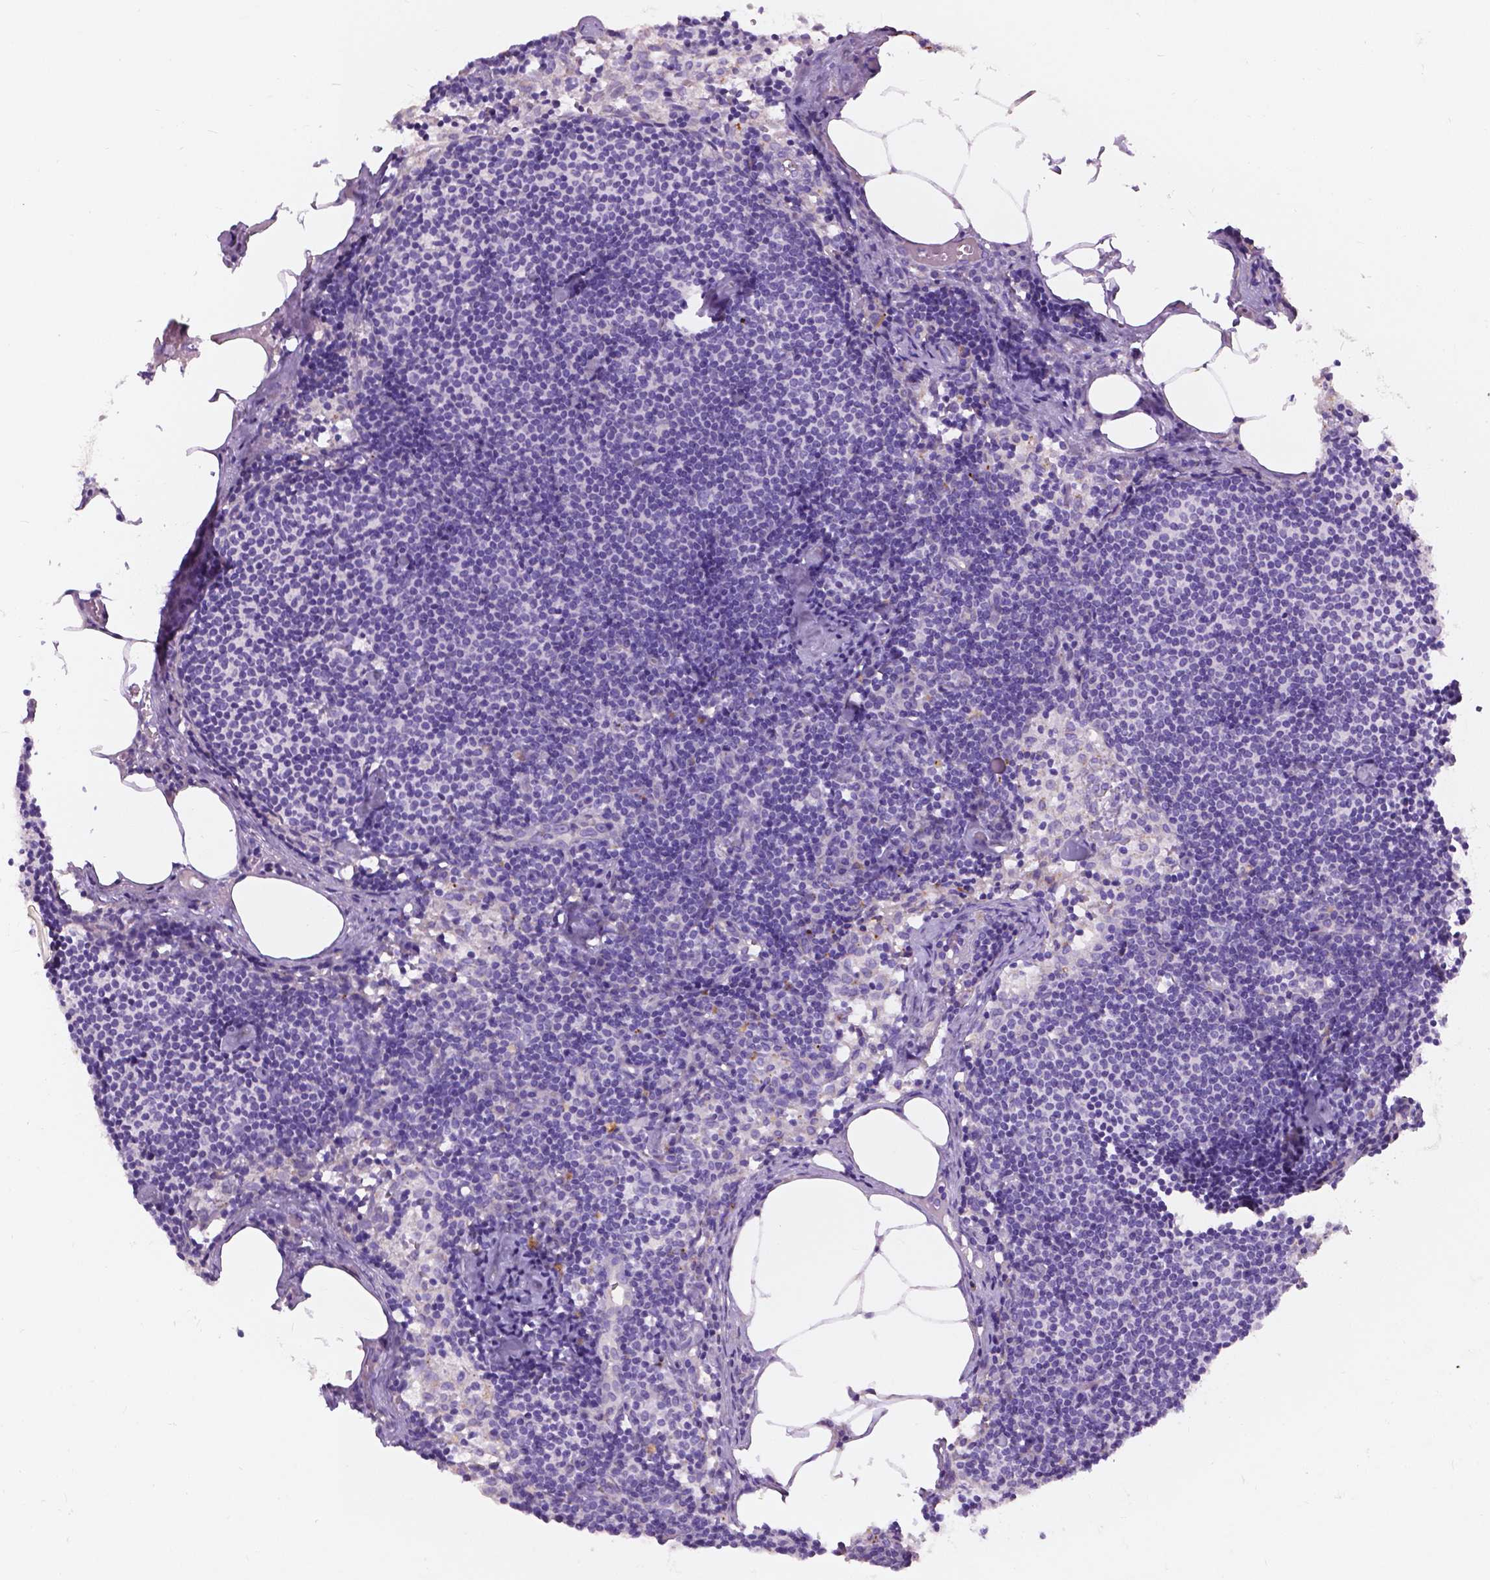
{"staining": {"intensity": "negative", "quantity": "none", "location": "none"}, "tissue": "lymph node", "cell_type": "Germinal center cells", "image_type": "normal", "snomed": [{"axis": "morphology", "description": "Normal tissue, NOS"}, {"axis": "topography", "description": "Lymph node"}], "caption": "The immunohistochemistry (IHC) histopathology image has no significant expression in germinal center cells of lymph node. Nuclei are stained in blue.", "gene": "NOXO1", "patient": {"sex": "female", "age": 69}}